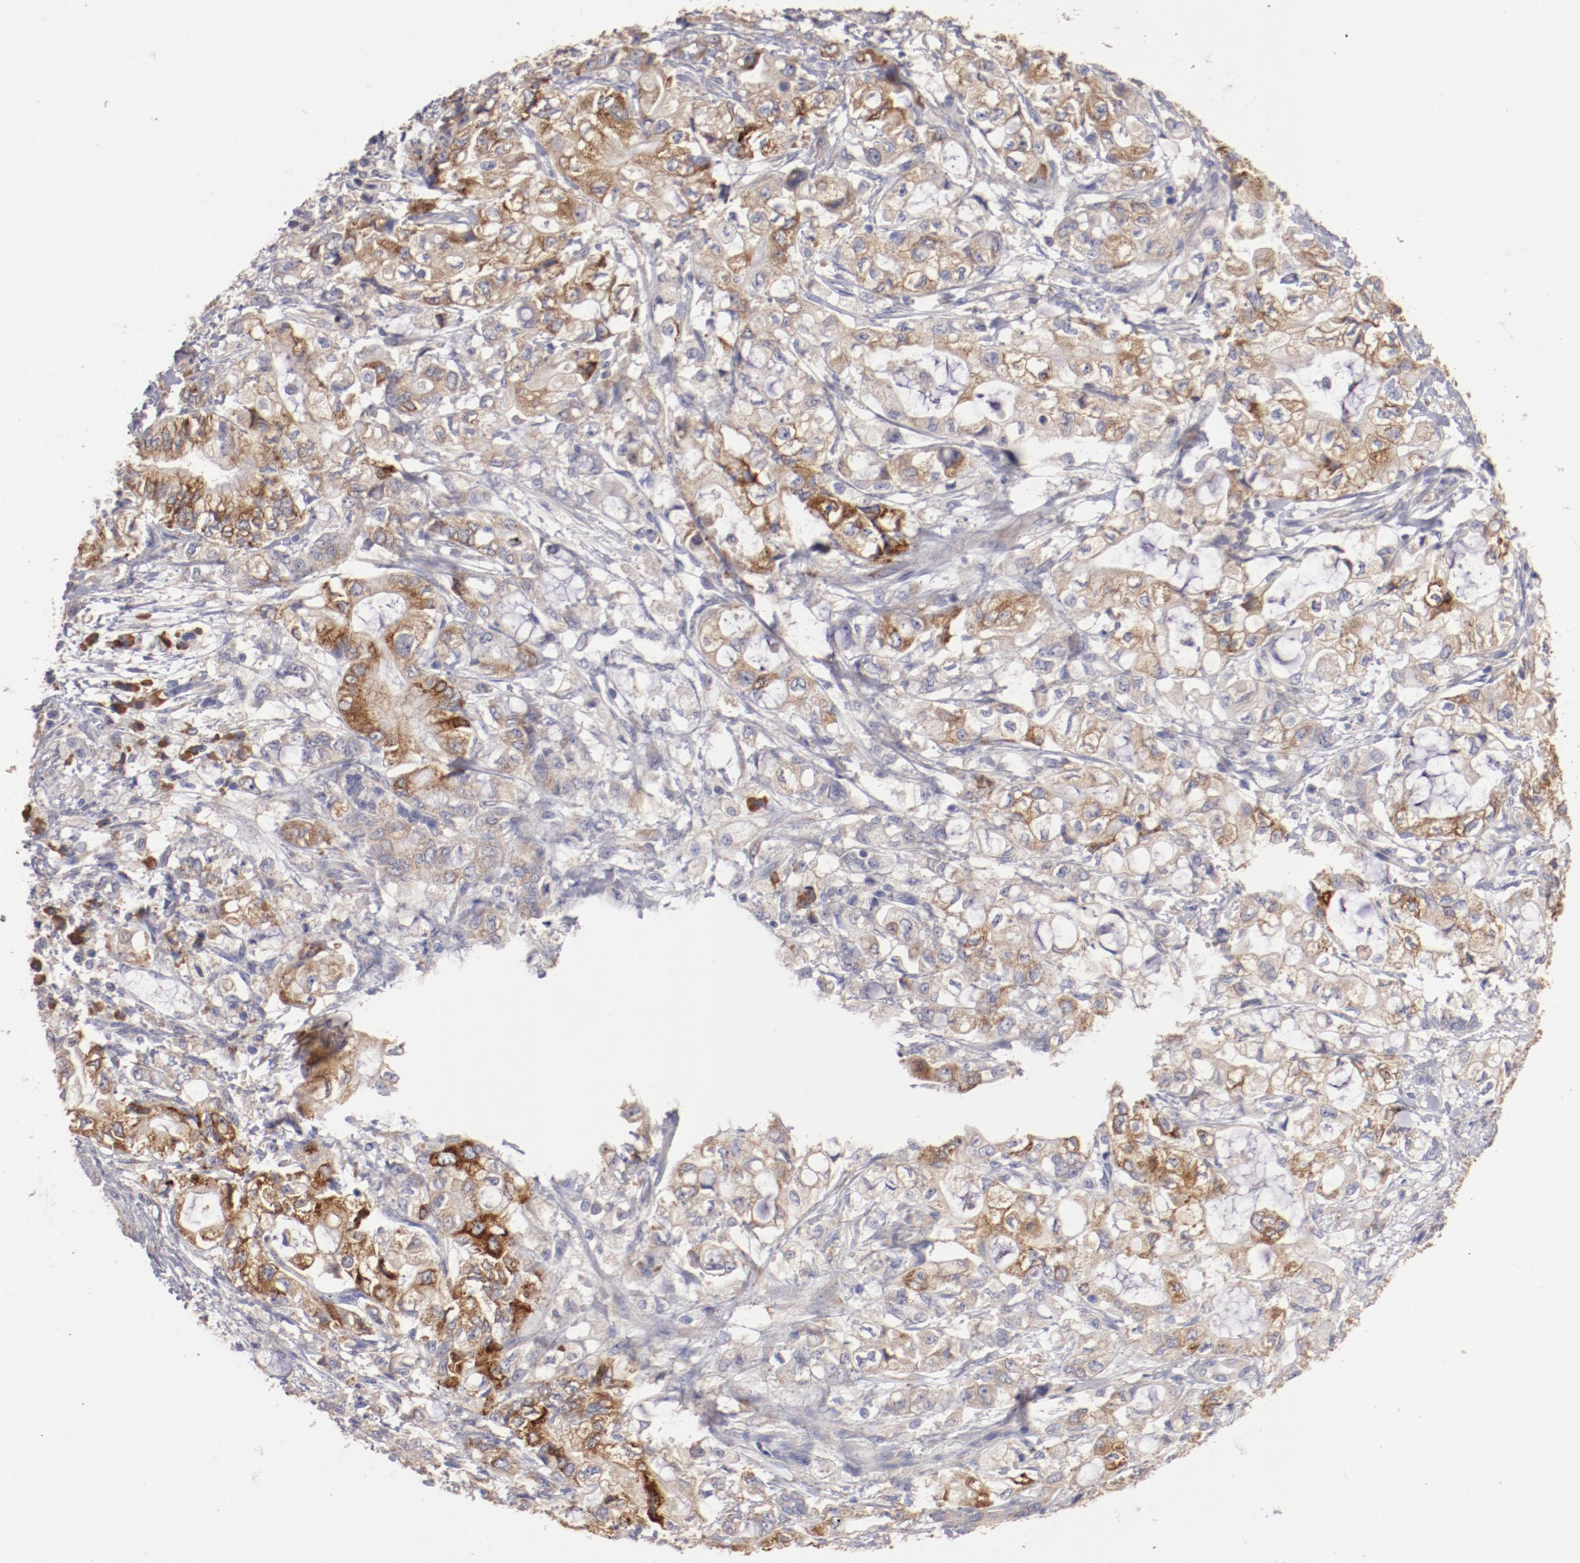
{"staining": {"intensity": "weak", "quantity": "<25%", "location": "cytoplasmic/membranous"}, "tissue": "pancreatic cancer", "cell_type": "Tumor cells", "image_type": "cancer", "snomed": [{"axis": "morphology", "description": "Adenocarcinoma, NOS"}, {"axis": "topography", "description": "Pancreas"}], "caption": "Immunohistochemical staining of human pancreatic cancer shows no significant expression in tumor cells.", "gene": "ENTPD5", "patient": {"sex": "male", "age": 79}}